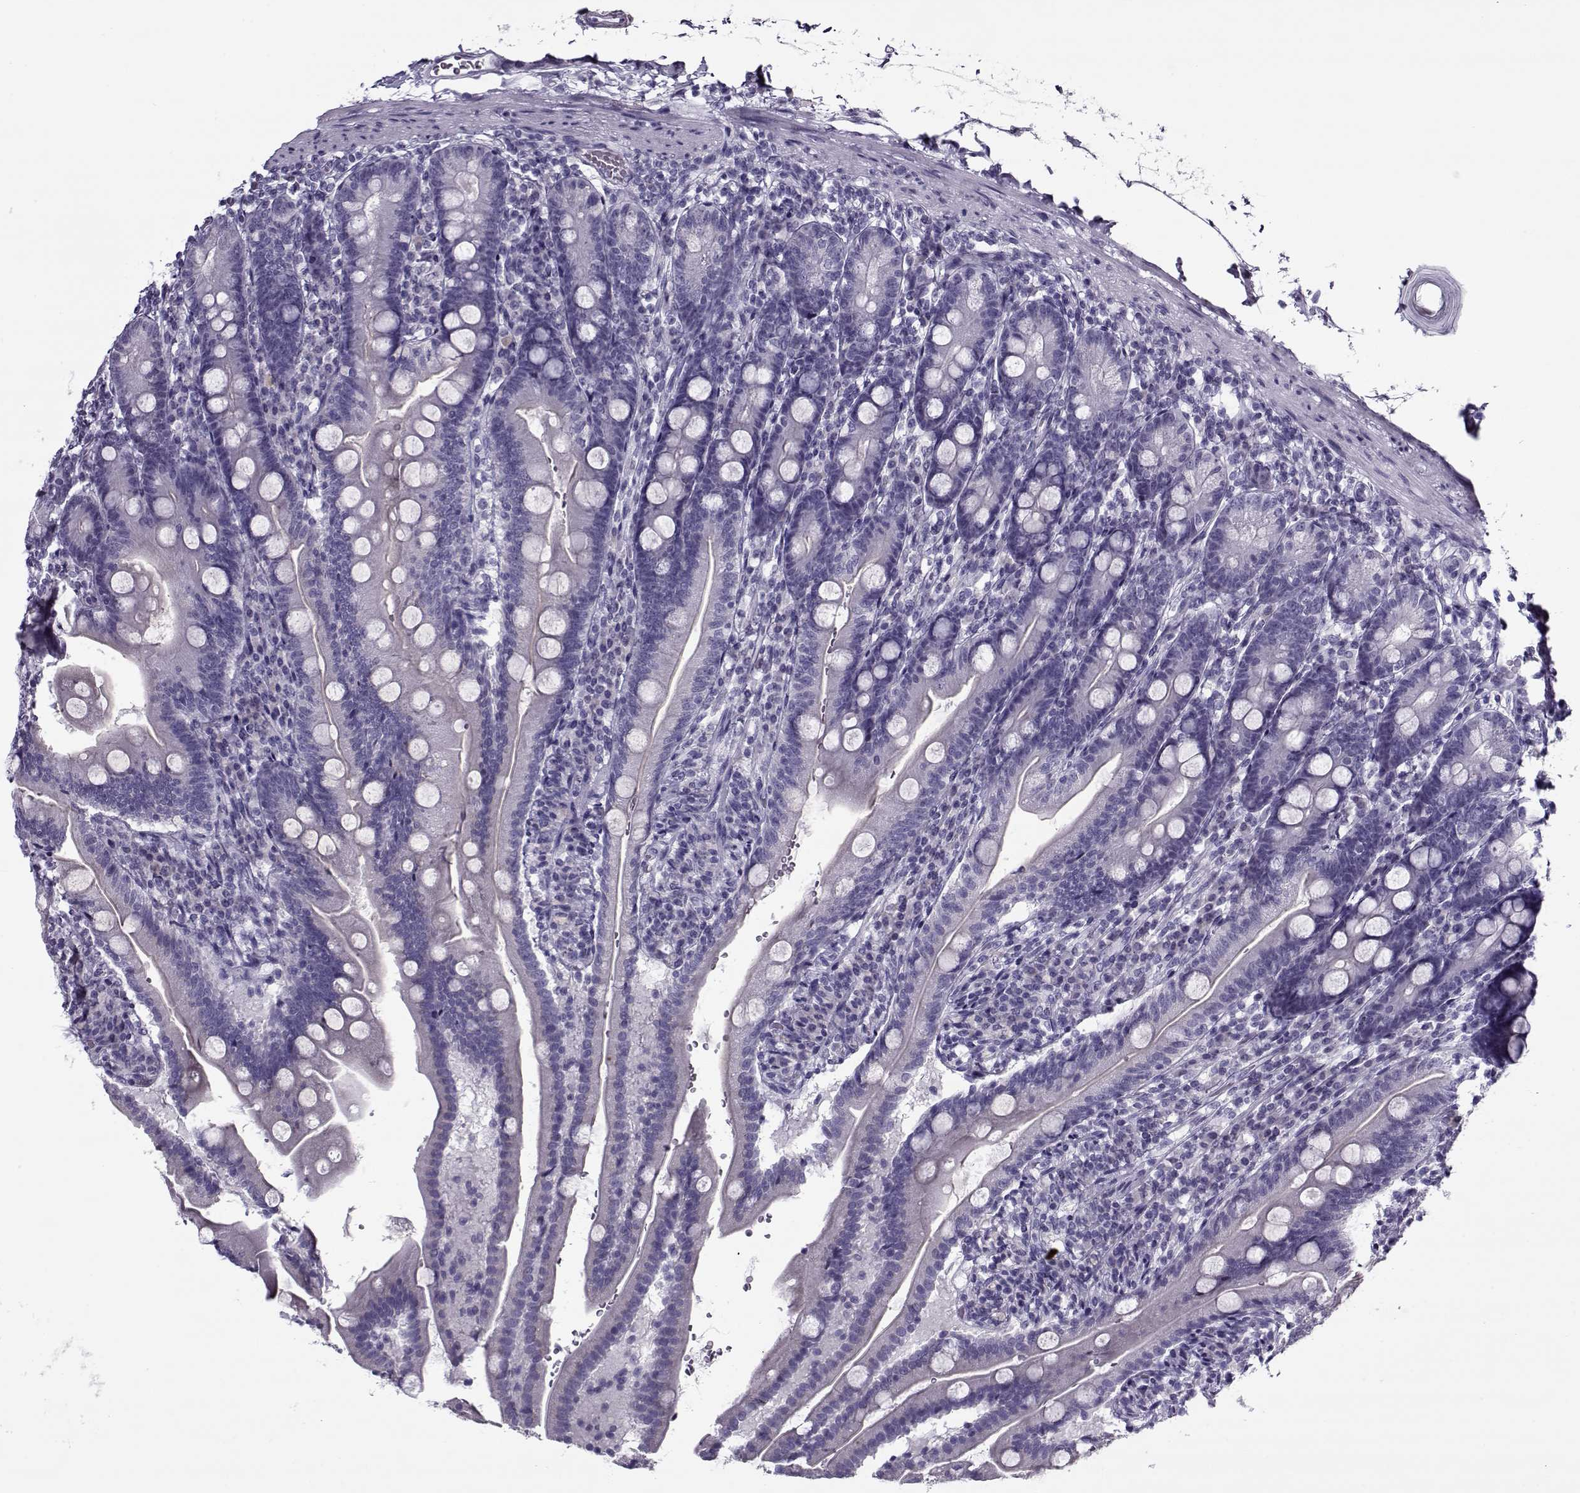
{"staining": {"intensity": "negative", "quantity": "none", "location": "none"}, "tissue": "duodenum", "cell_type": "Glandular cells", "image_type": "normal", "snomed": [{"axis": "morphology", "description": "Normal tissue, NOS"}, {"axis": "topography", "description": "Duodenum"}], "caption": "Glandular cells show no significant protein positivity in normal duodenum. (DAB immunohistochemistry visualized using brightfield microscopy, high magnification).", "gene": "GAGE10", "patient": {"sex": "female", "age": 67}}